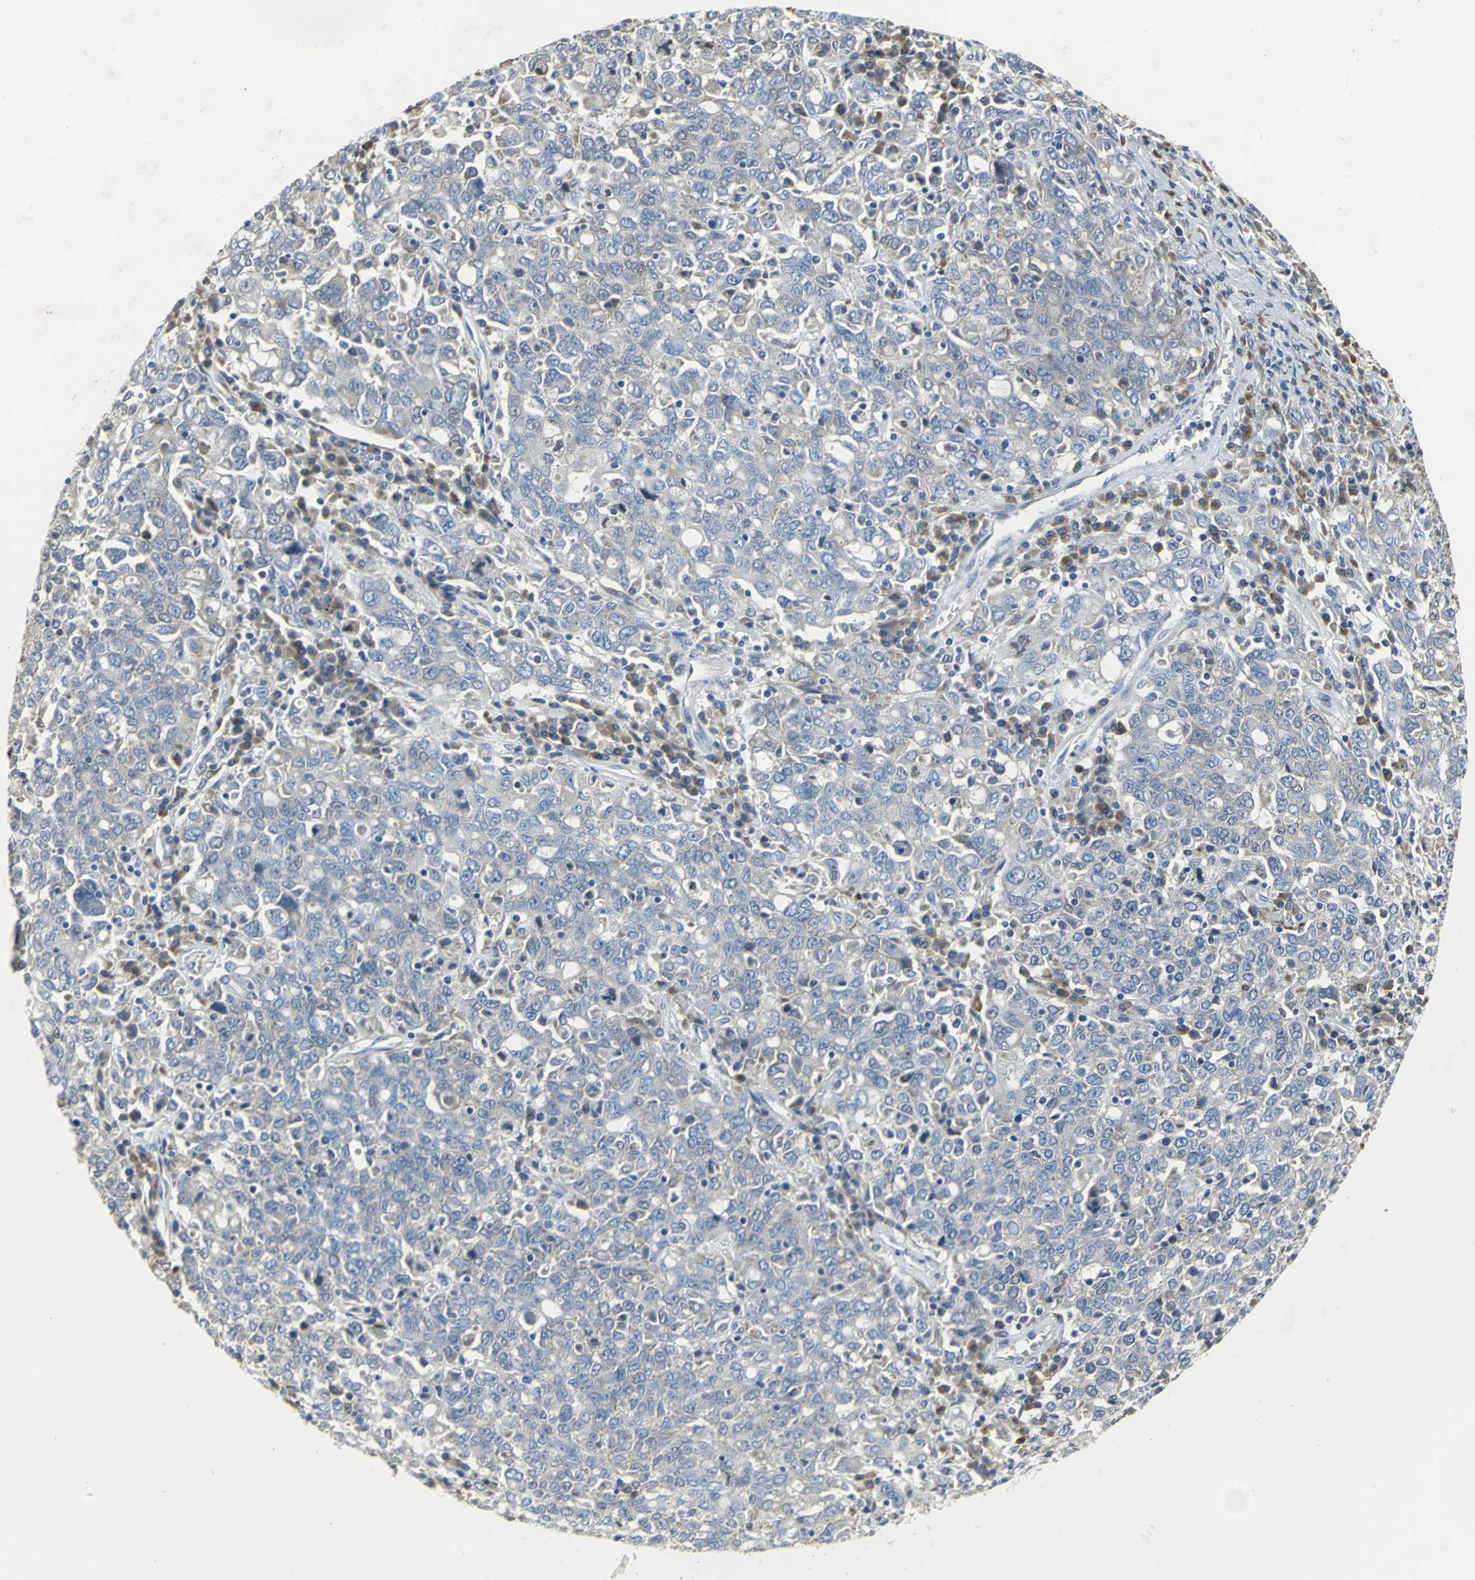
{"staining": {"intensity": "moderate", "quantity": "25%-75%", "location": "cytoplasmic/membranous"}, "tissue": "ovarian cancer", "cell_type": "Tumor cells", "image_type": "cancer", "snomed": [{"axis": "morphology", "description": "Carcinoma, endometroid"}, {"axis": "topography", "description": "Ovary"}], "caption": "Ovarian endometroid carcinoma tissue displays moderate cytoplasmic/membranous expression in approximately 25%-75% of tumor cells, visualized by immunohistochemistry.", "gene": "EIF5A", "patient": {"sex": "female", "age": 62}}